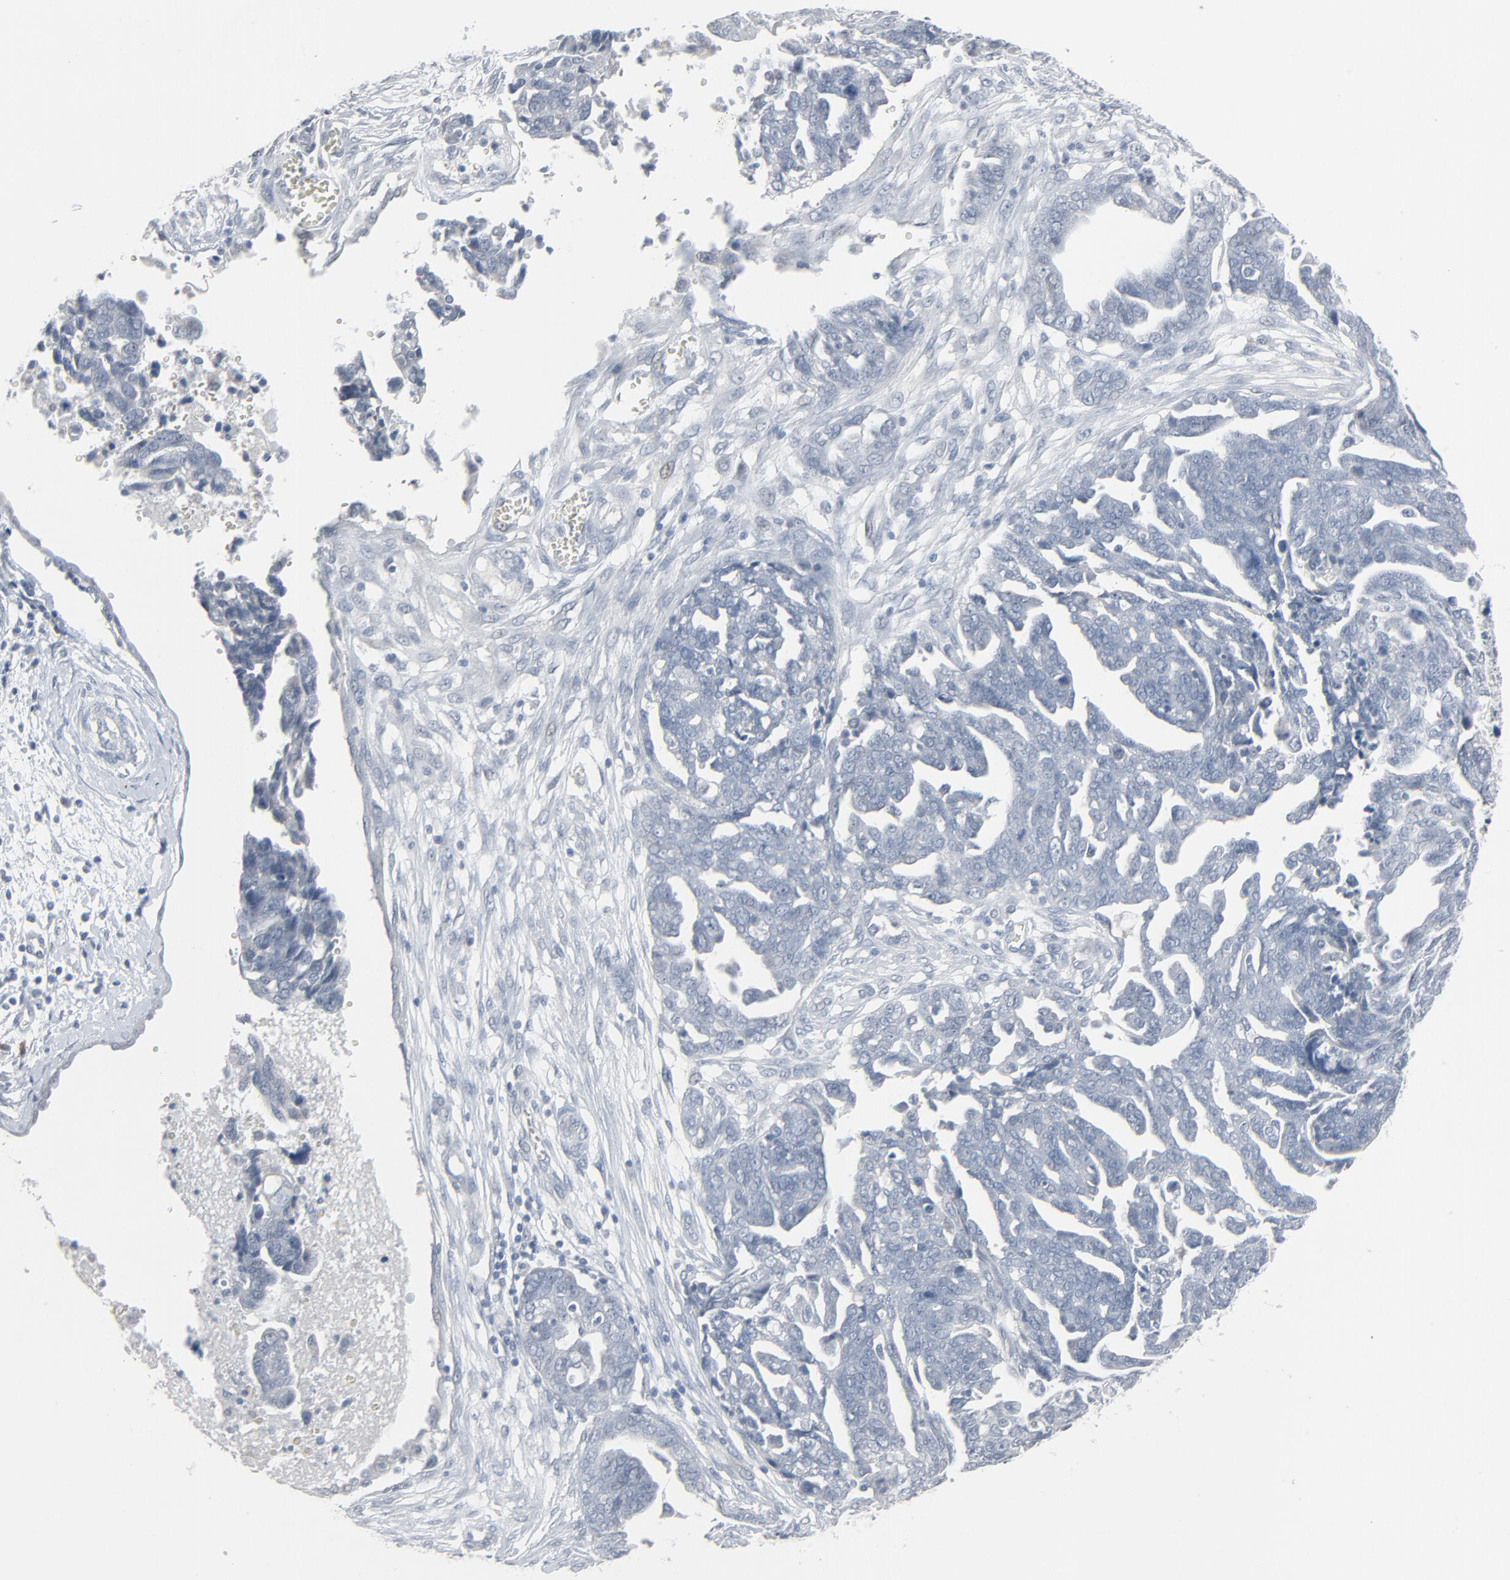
{"staining": {"intensity": "negative", "quantity": "none", "location": "none"}, "tissue": "ovarian cancer", "cell_type": "Tumor cells", "image_type": "cancer", "snomed": [{"axis": "morphology", "description": "Normal tissue, NOS"}, {"axis": "morphology", "description": "Cystadenocarcinoma, serous, NOS"}, {"axis": "topography", "description": "Fallopian tube"}, {"axis": "topography", "description": "Ovary"}], "caption": "A histopathology image of human ovarian cancer (serous cystadenocarcinoma) is negative for staining in tumor cells. Nuclei are stained in blue.", "gene": "SAGE1", "patient": {"sex": "female", "age": 56}}